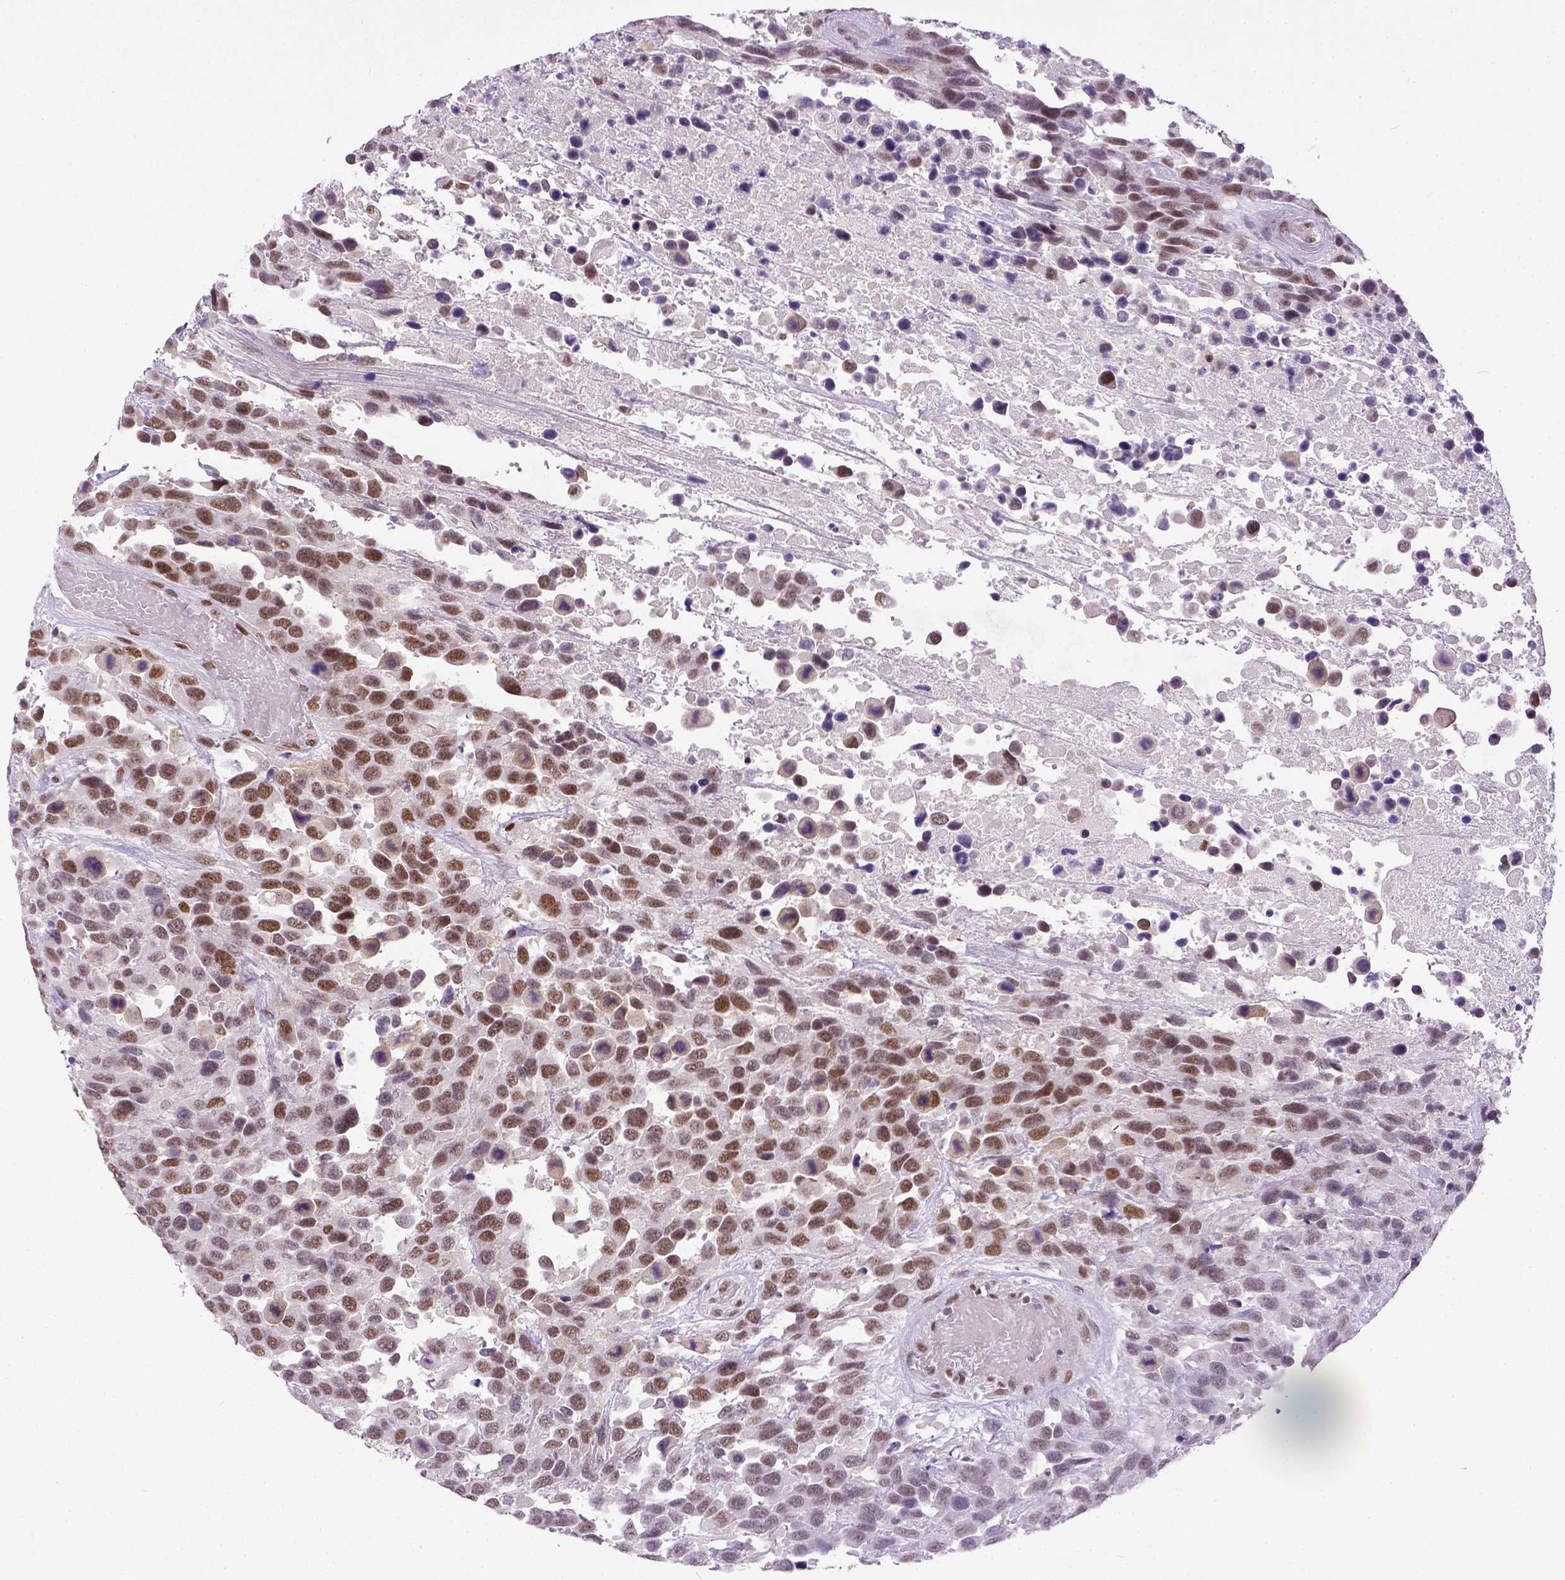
{"staining": {"intensity": "moderate", "quantity": ">75%", "location": "nuclear"}, "tissue": "urothelial cancer", "cell_type": "Tumor cells", "image_type": "cancer", "snomed": [{"axis": "morphology", "description": "Urothelial carcinoma, High grade"}, {"axis": "topography", "description": "Urinary bladder"}], "caption": "IHC (DAB) staining of human urothelial cancer reveals moderate nuclear protein positivity in about >75% of tumor cells.", "gene": "ERCC1", "patient": {"sex": "female", "age": 70}}